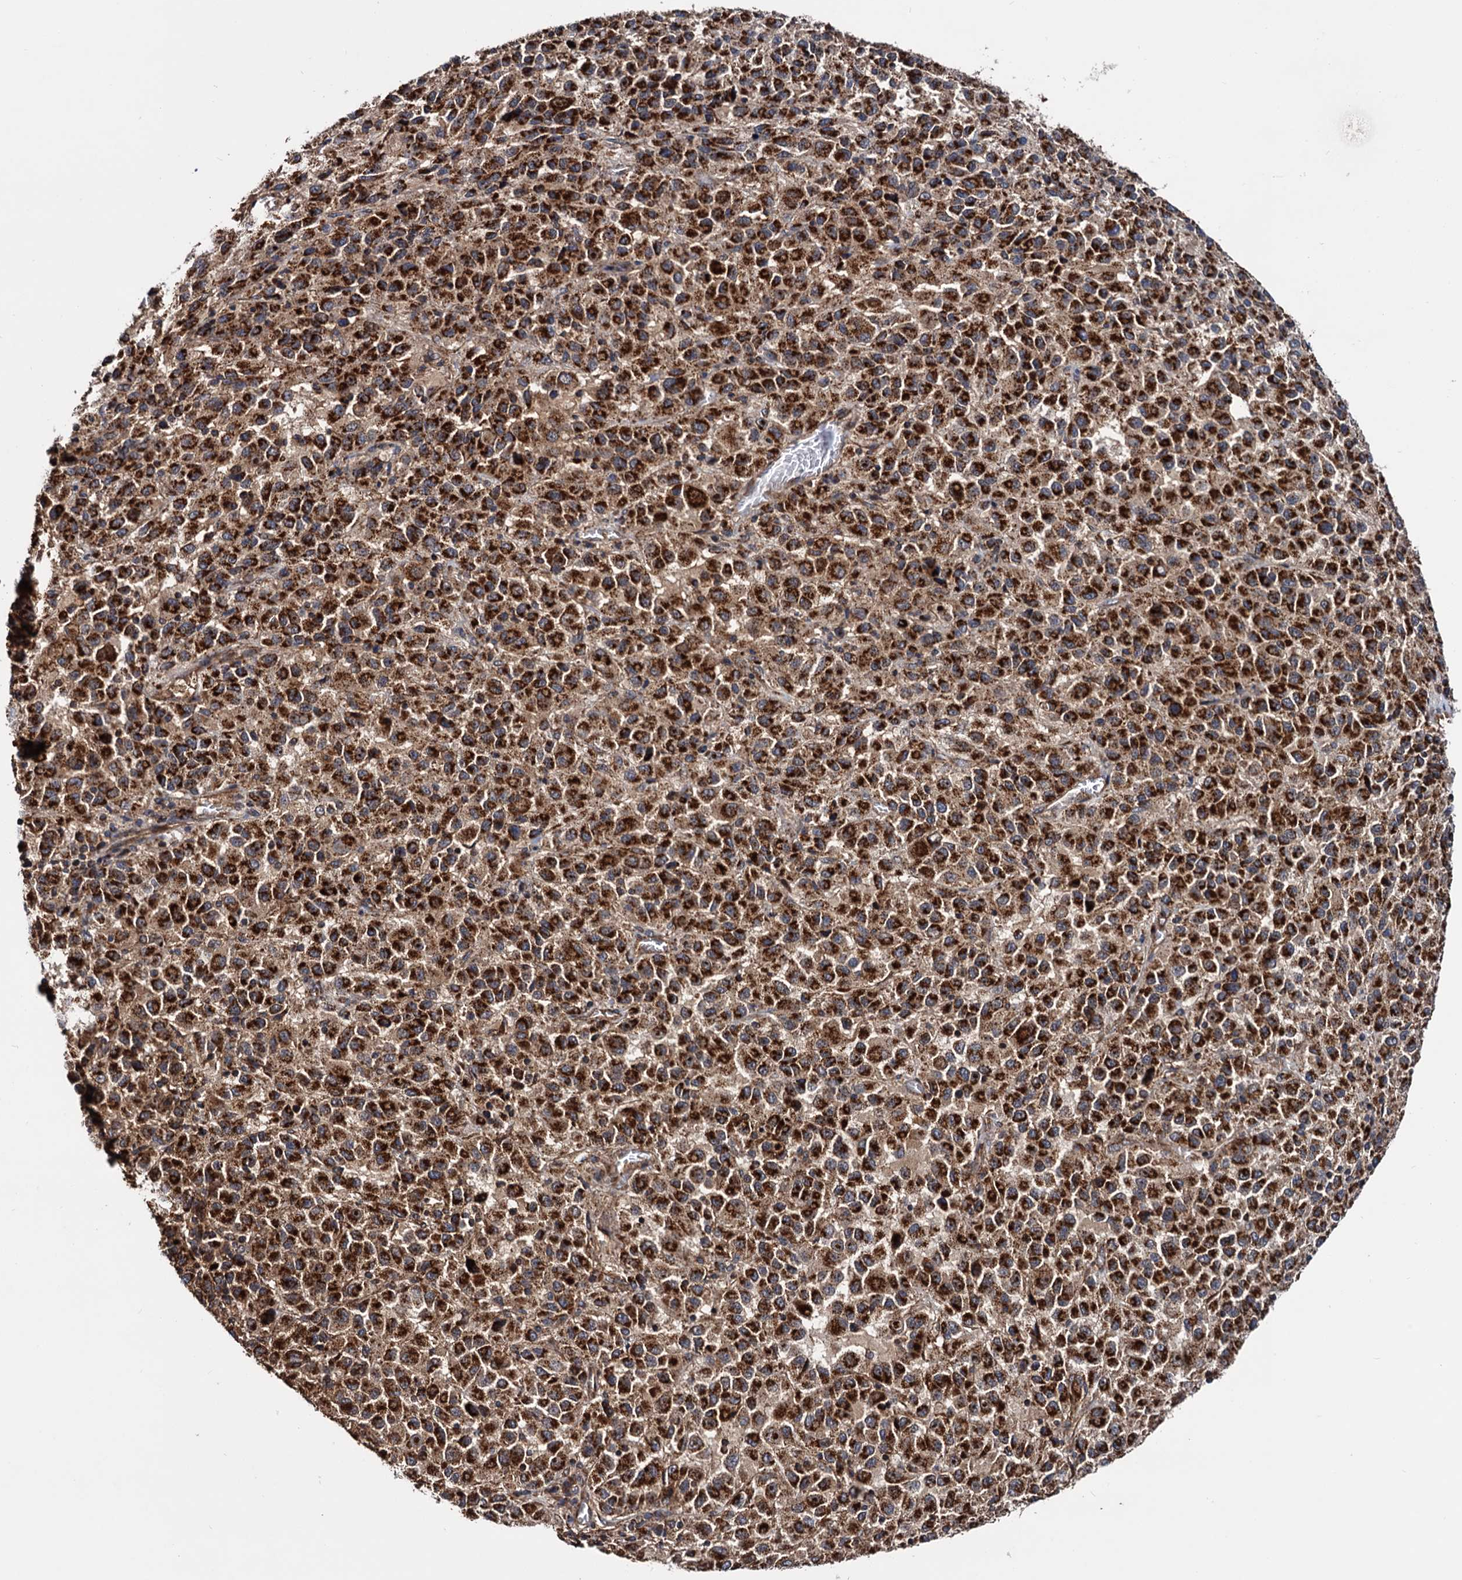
{"staining": {"intensity": "strong", "quantity": ">75%", "location": "cytoplasmic/membranous"}, "tissue": "melanoma", "cell_type": "Tumor cells", "image_type": "cancer", "snomed": [{"axis": "morphology", "description": "Malignant melanoma, Metastatic site"}, {"axis": "topography", "description": "Lung"}], "caption": "Malignant melanoma (metastatic site) was stained to show a protein in brown. There is high levels of strong cytoplasmic/membranous staining in about >75% of tumor cells.", "gene": "MRPL42", "patient": {"sex": "male", "age": 64}}